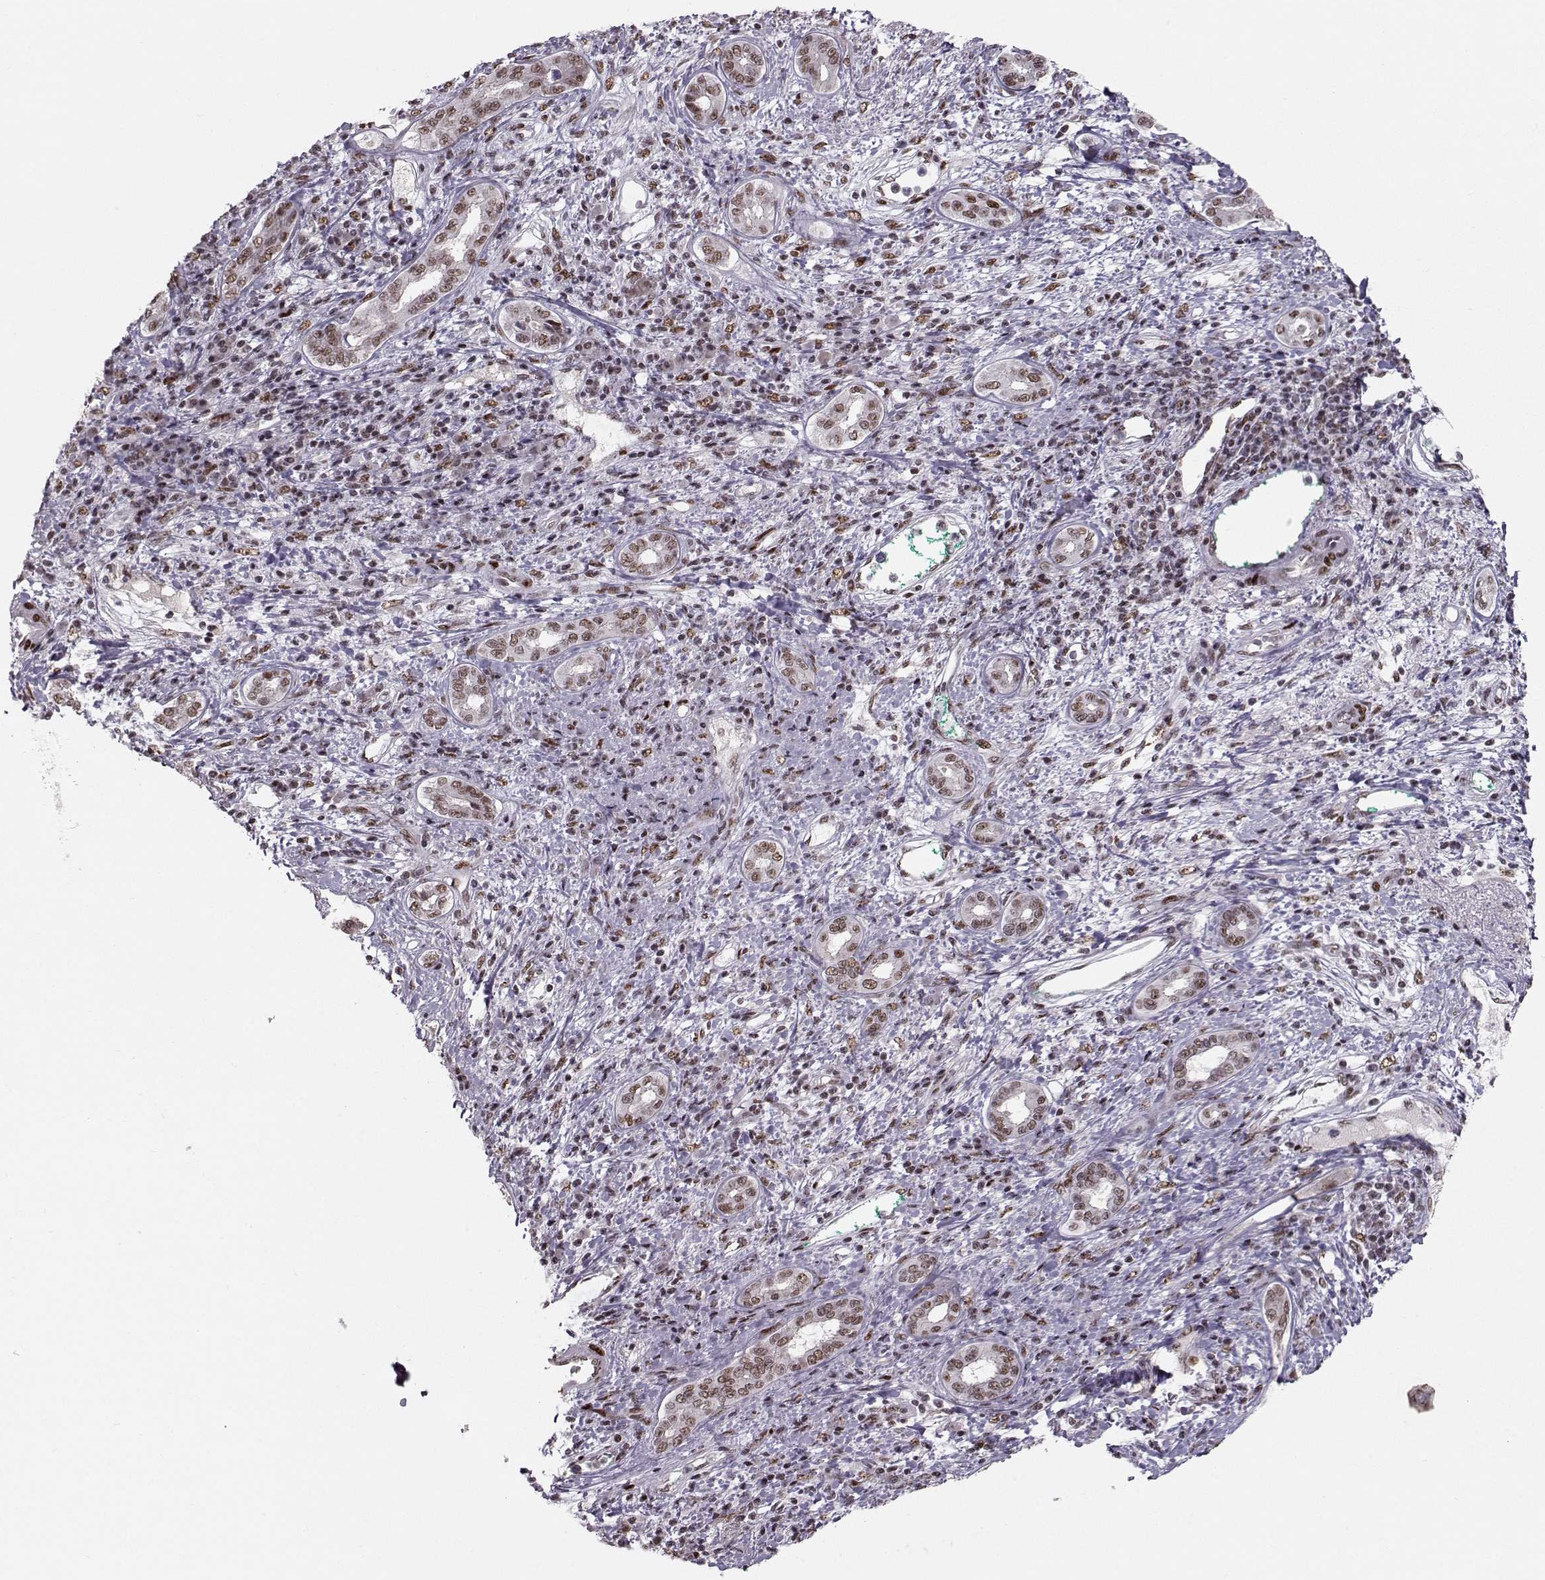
{"staining": {"intensity": "moderate", "quantity": "<25%", "location": "nuclear"}, "tissue": "liver cancer", "cell_type": "Tumor cells", "image_type": "cancer", "snomed": [{"axis": "morphology", "description": "Carcinoma, Hepatocellular, NOS"}, {"axis": "topography", "description": "Liver"}], "caption": "Brown immunohistochemical staining in human liver cancer (hepatocellular carcinoma) shows moderate nuclear expression in about <25% of tumor cells. The protein of interest is stained brown, and the nuclei are stained in blue (DAB IHC with brightfield microscopy, high magnification).", "gene": "SNAPC2", "patient": {"sex": "male", "age": 65}}